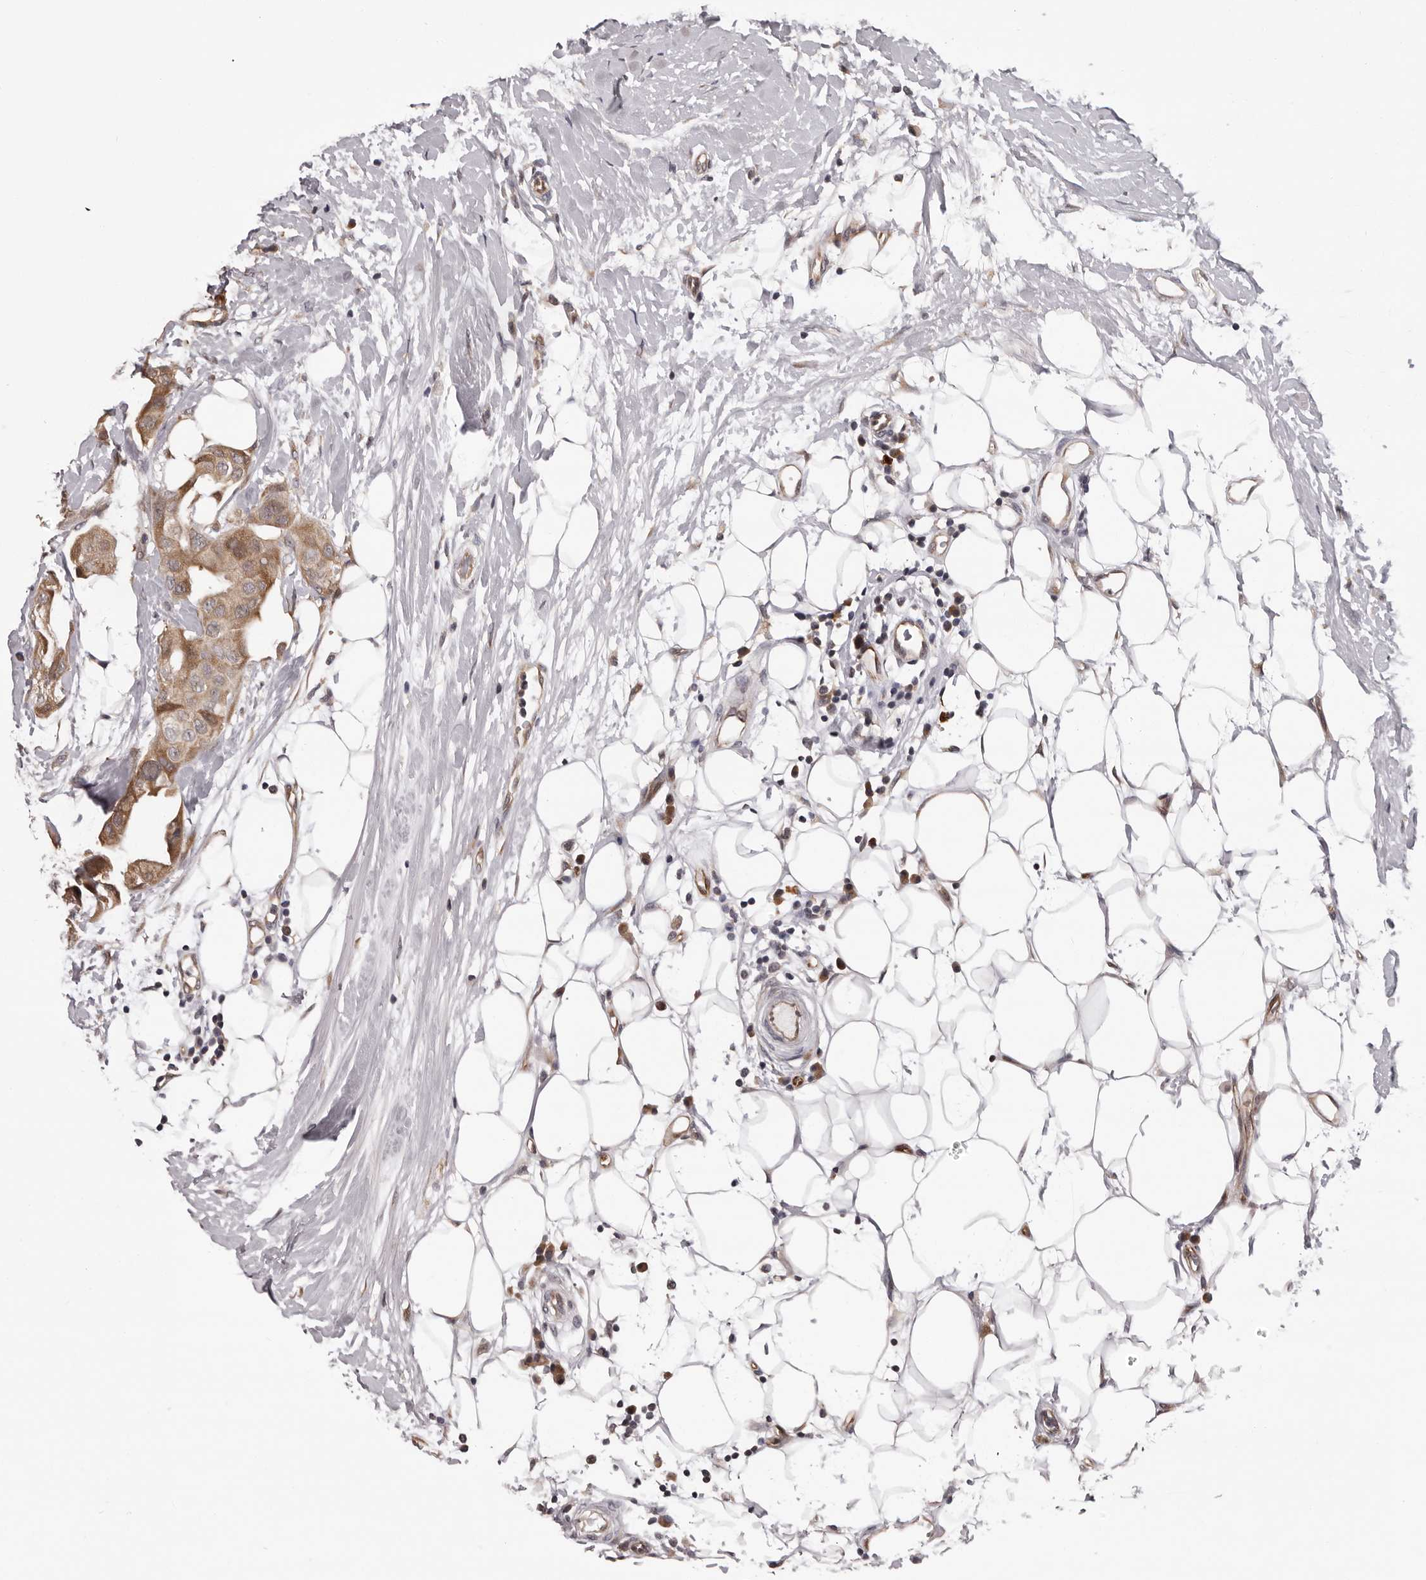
{"staining": {"intensity": "moderate", "quantity": "25%-75%", "location": "cytoplasmic/membranous"}, "tissue": "breast cancer", "cell_type": "Tumor cells", "image_type": "cancer", "snomed": [{"axis": "morphology", "description": "Duct carcinoma"}, {"axis": "topography", "description": "Breast"}], "caption": "The histopathology image shows staining of breast infiltrating ductal carcinoma, revealing moderate cytoplasmic/membranous protein positivity (brown color) within tumor cells. (DAB (3,3'-diaminobenzidine) = brown stain, brightfield microscopy at high magnification).", "gene": "MED8", "patient": {"sex": "female", "age": 40}}